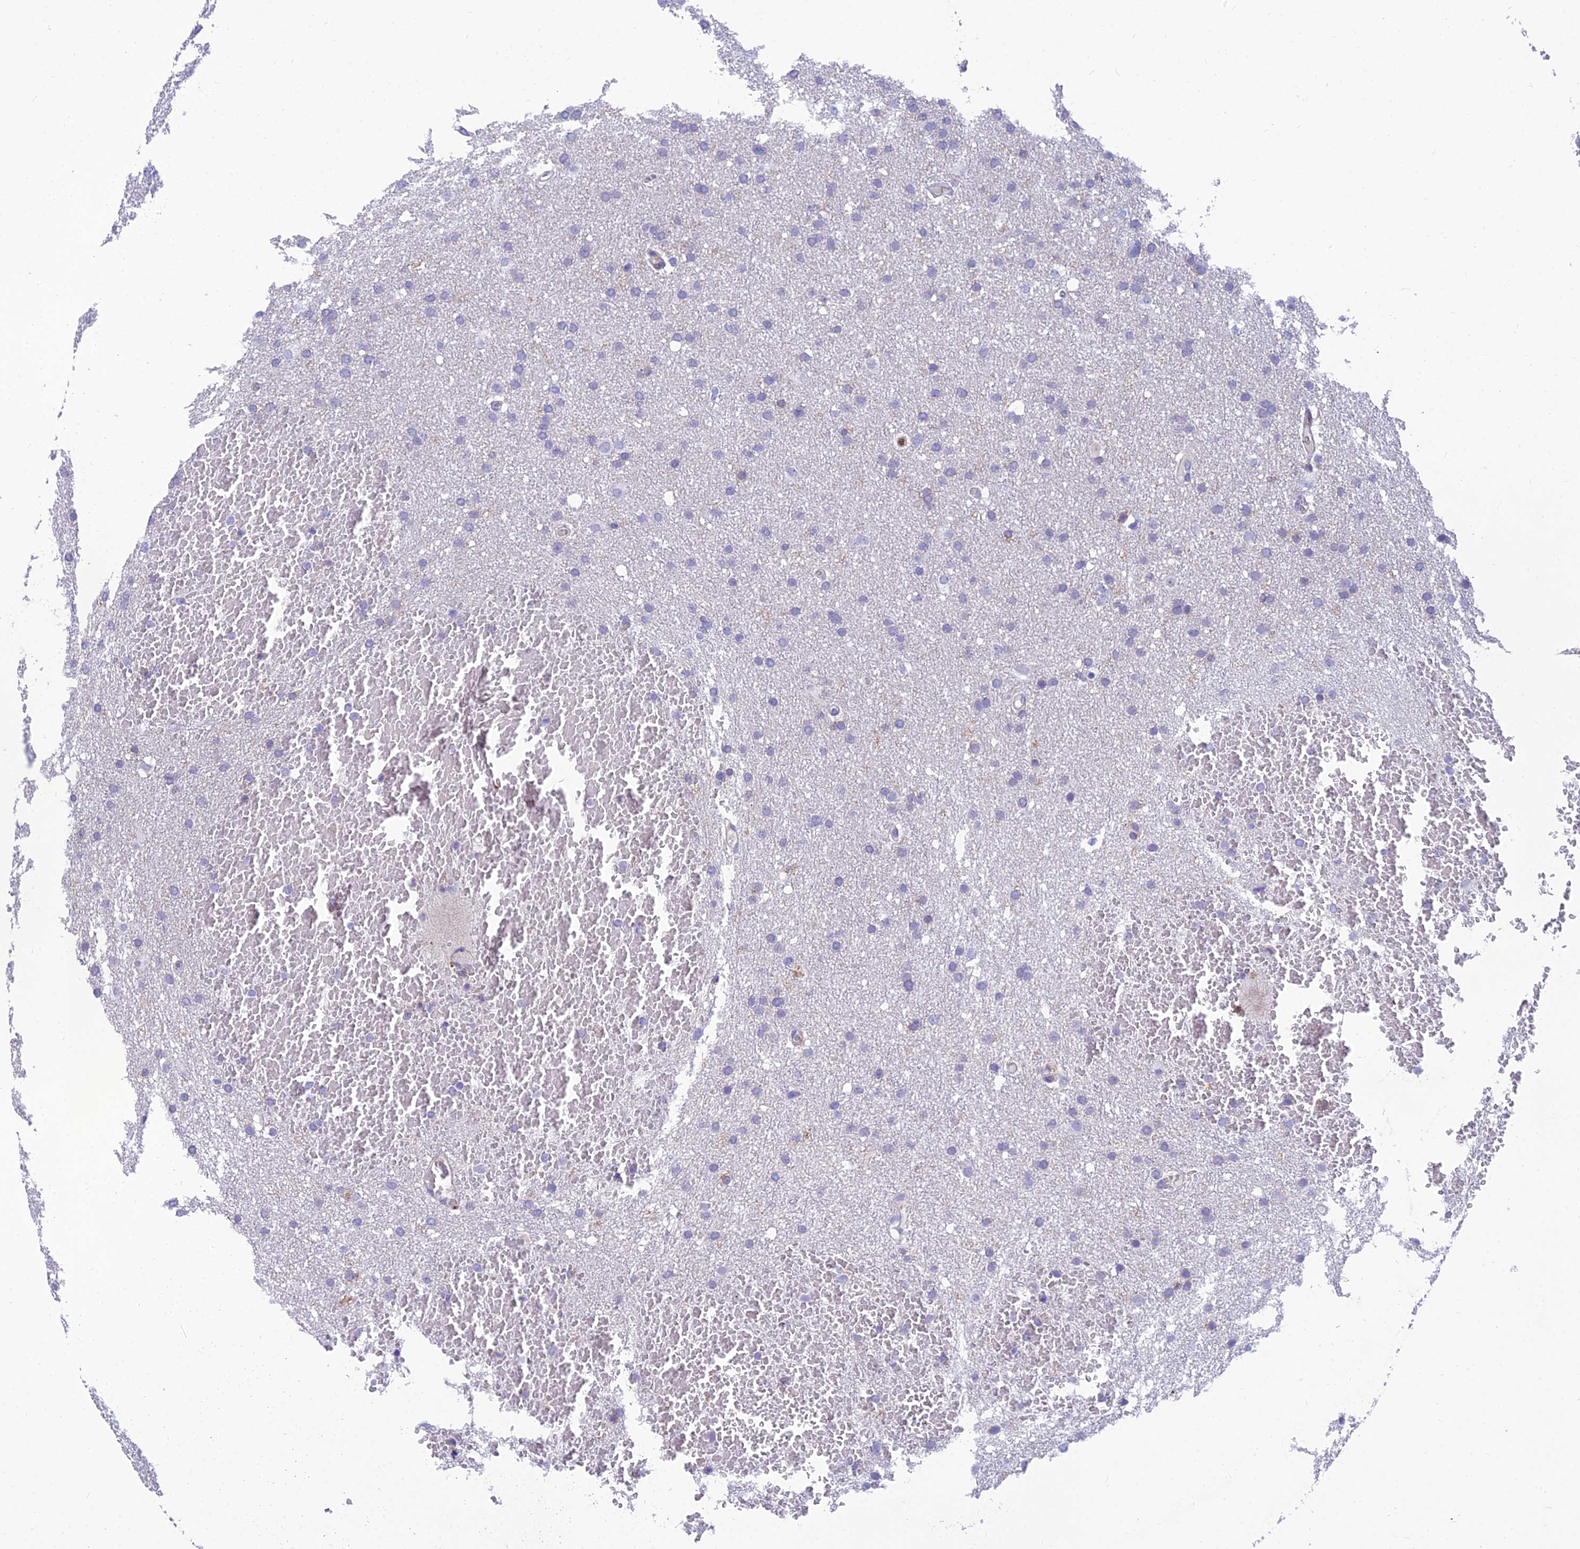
{"staining": {"intensity": "negative", "quantity": "none", "location": "none"}, "tissue": "glioma", "cell_type": "Tumor cells", "image_type": "cancer", "snomed": [{"axis": "morphology", "description": "Glioma, malignant, High grade"}, {"axis": "topography", "description": "Cerebral cortex"}], "caption": "Tumor cells show no significant protein positivity in glioma.", "gene": "PPP1R18", "patient": {"sex": "female", "age": 36}}